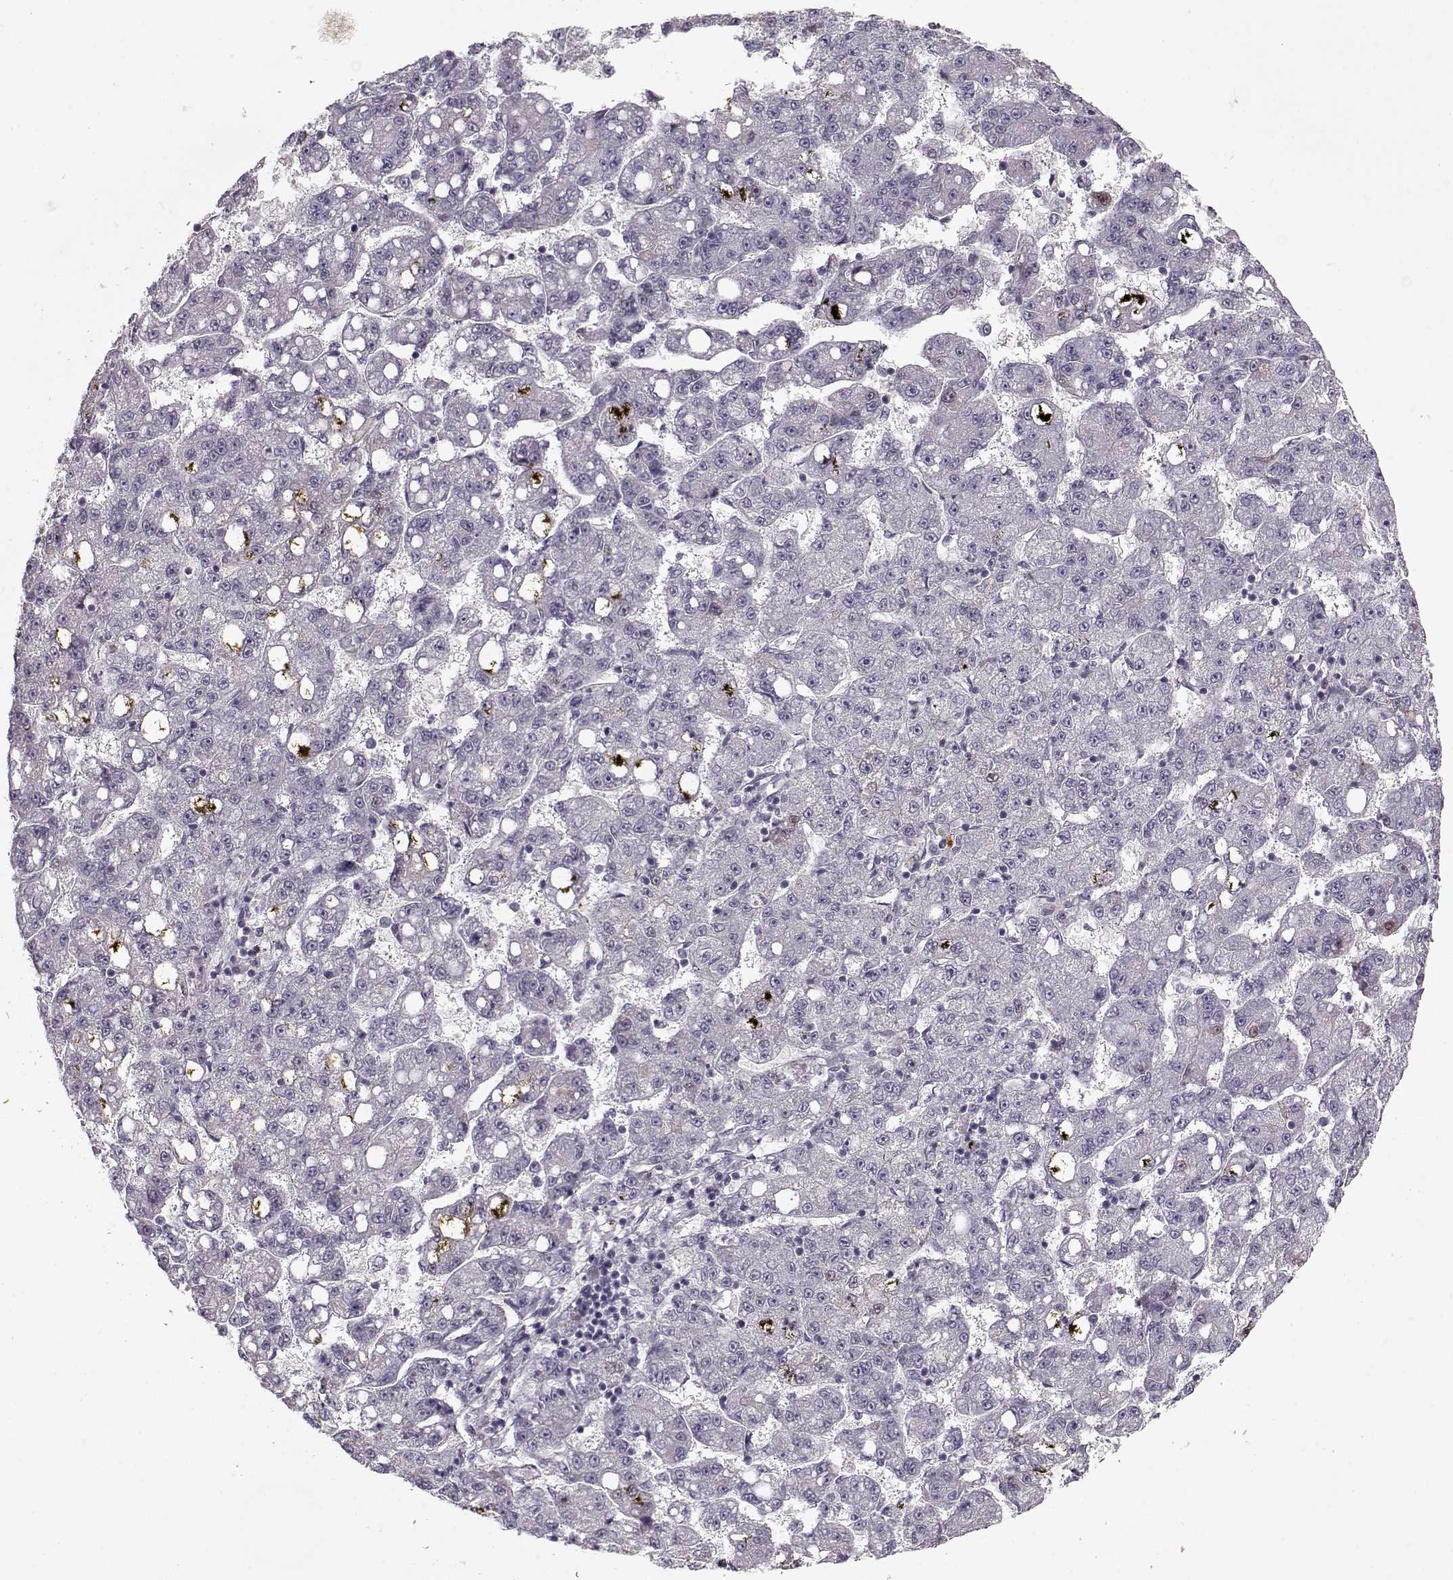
{"staining": {"intensity": "negative", "quantity": "none", "location": "none"}, "tissue": "liver cancer", "cell_type": "Tumor cells", "image_type": "cancer", "snomed": [{"axis": "morphology", "description": "Carcinoma, Hepatocellular, NOS"}, {"axis": "topography", "description": "Liver"}], "caption": "IHC histopathology image of liver cancer (hepatocellular carcinoma) stained for a protein (brown), which exhibits no expression in tumor cells.", "gene": "LUM", "patient": {"sex": "female", "age": 65}}